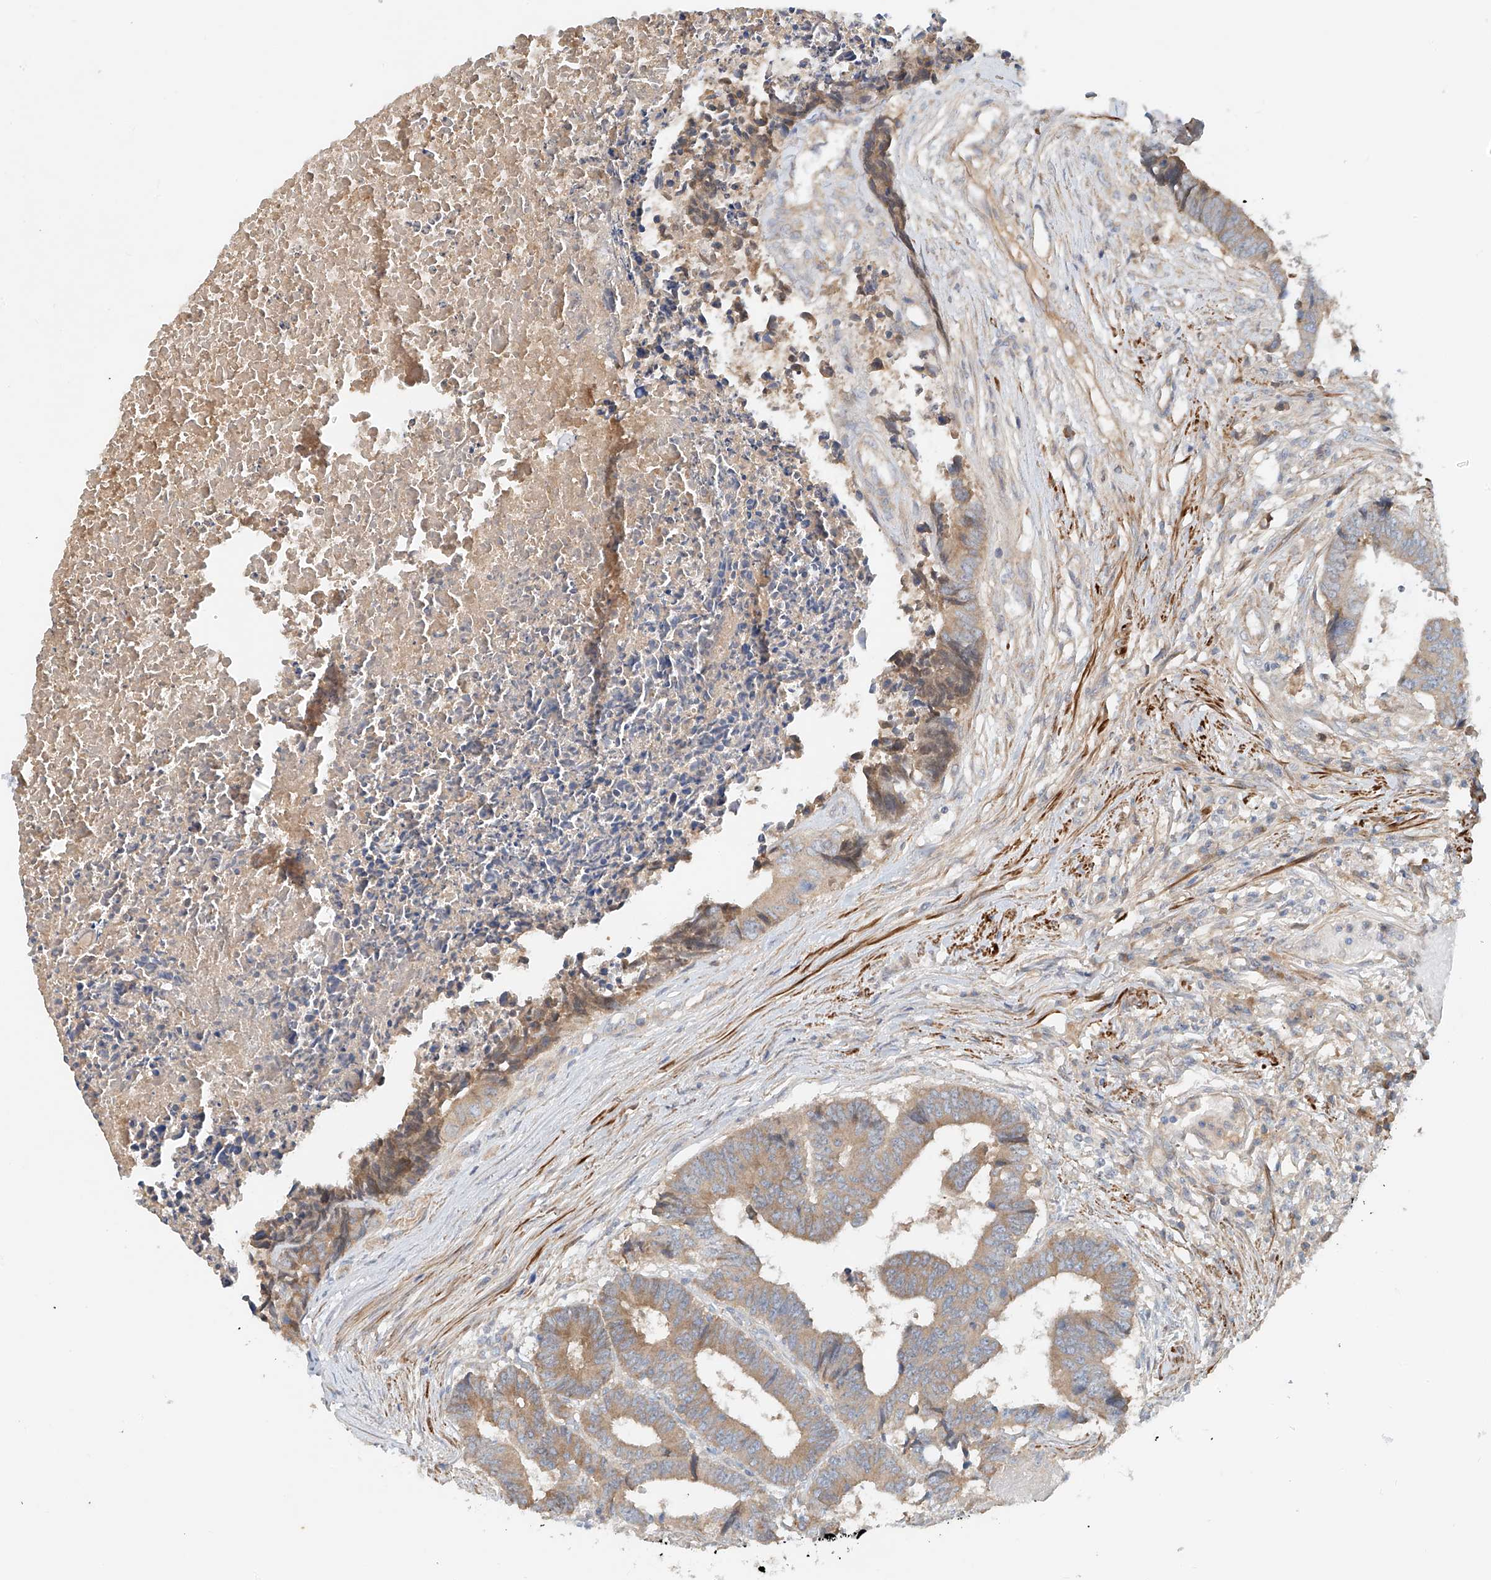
{"staining": {"intensity": "moderate", "quantity": "25%-75%", "location": "cytoplasmic/membranous"}, "tissue": "colorectal cancer", "cell_type": "Tumor cells", "image_type": "cancer", "snomed": [{"axis": "morphology", "description": "Adenocarcinoma, NOS"}, {"axis": "topography", "description": "Rectum"}], "caption": "Tumor cells display medium levels of moderate cytoplasmic/membranous staining in about 25%-75% of cells in human colorectal adenocarcinoma. Using DAB (3,3'-diaminobenzidine) (brown) and hematoxylin (blue) stains, captured at high magnification using brightfield microscopy.", "gene": "LYRM9", "patient": {"sex": "male", "age": 84}}